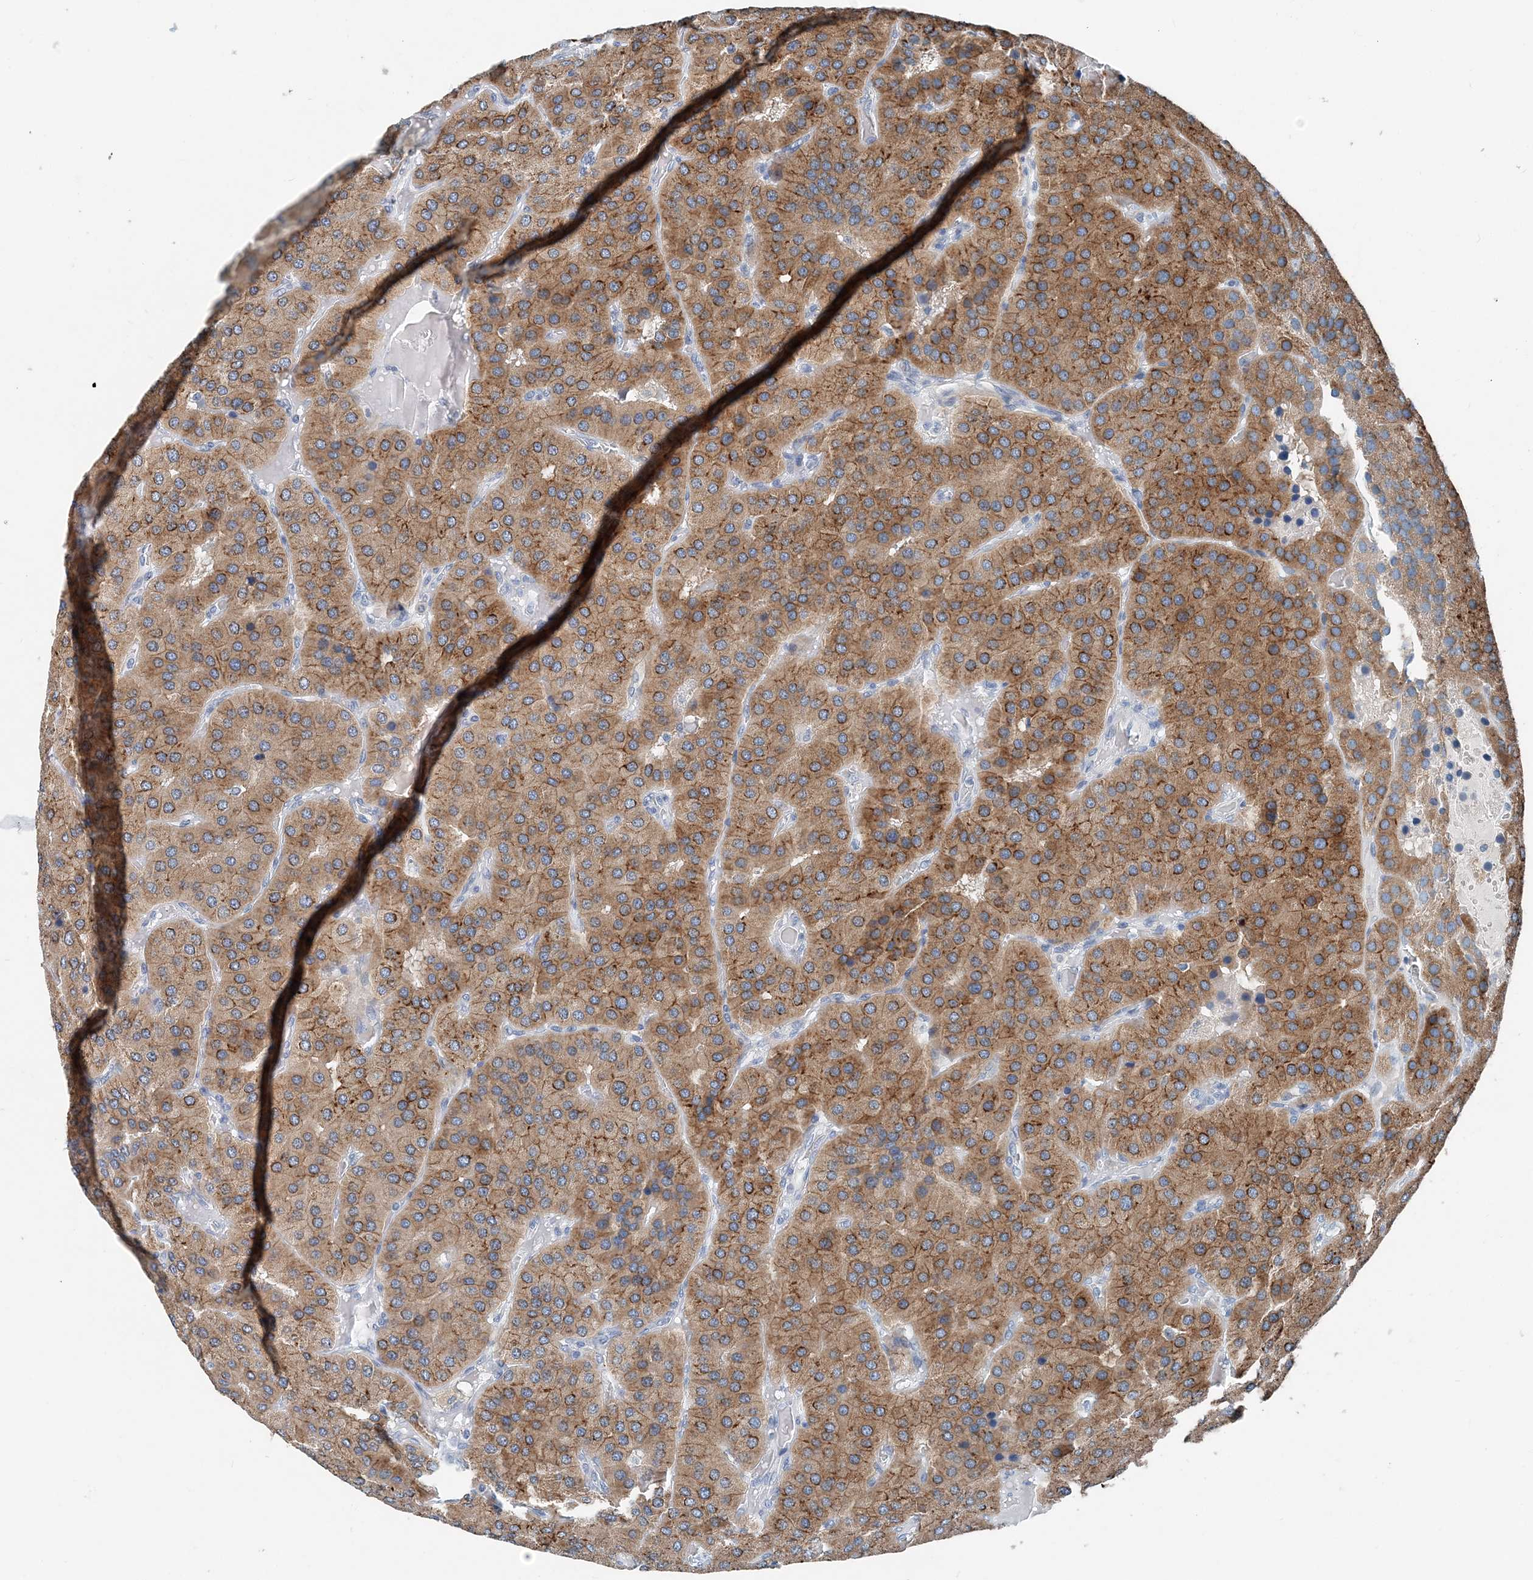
{"staining": {"intensity": "moderate", "quantity": ">75%", "location": "cytoplasmic/membranous"}, "tissue": "parathyroid gland", "cell_type": "Glandular cells", "image_type": "normal", "snomed": [{"axis": "morphology", "description": "Normal tissue, NOS"}, {"axis": "morphology", "description": "Adenoma, NOS"}, {"axis": "topography", "description": "Parathyroid gland"}], "caption": "A histopathology image of parathyroid gland stained for a protein reveals moderate cytoplasmic/membranous brown staining in glandular cells. The protein is stained brown, and the nuclei are stained in blue (DAB (3,3'-diaminobenzidine) IHC with brightfield microscopy, high magnification).", "gene": "EEF1A2", "patient": {"sex": "female", "age": 86}}